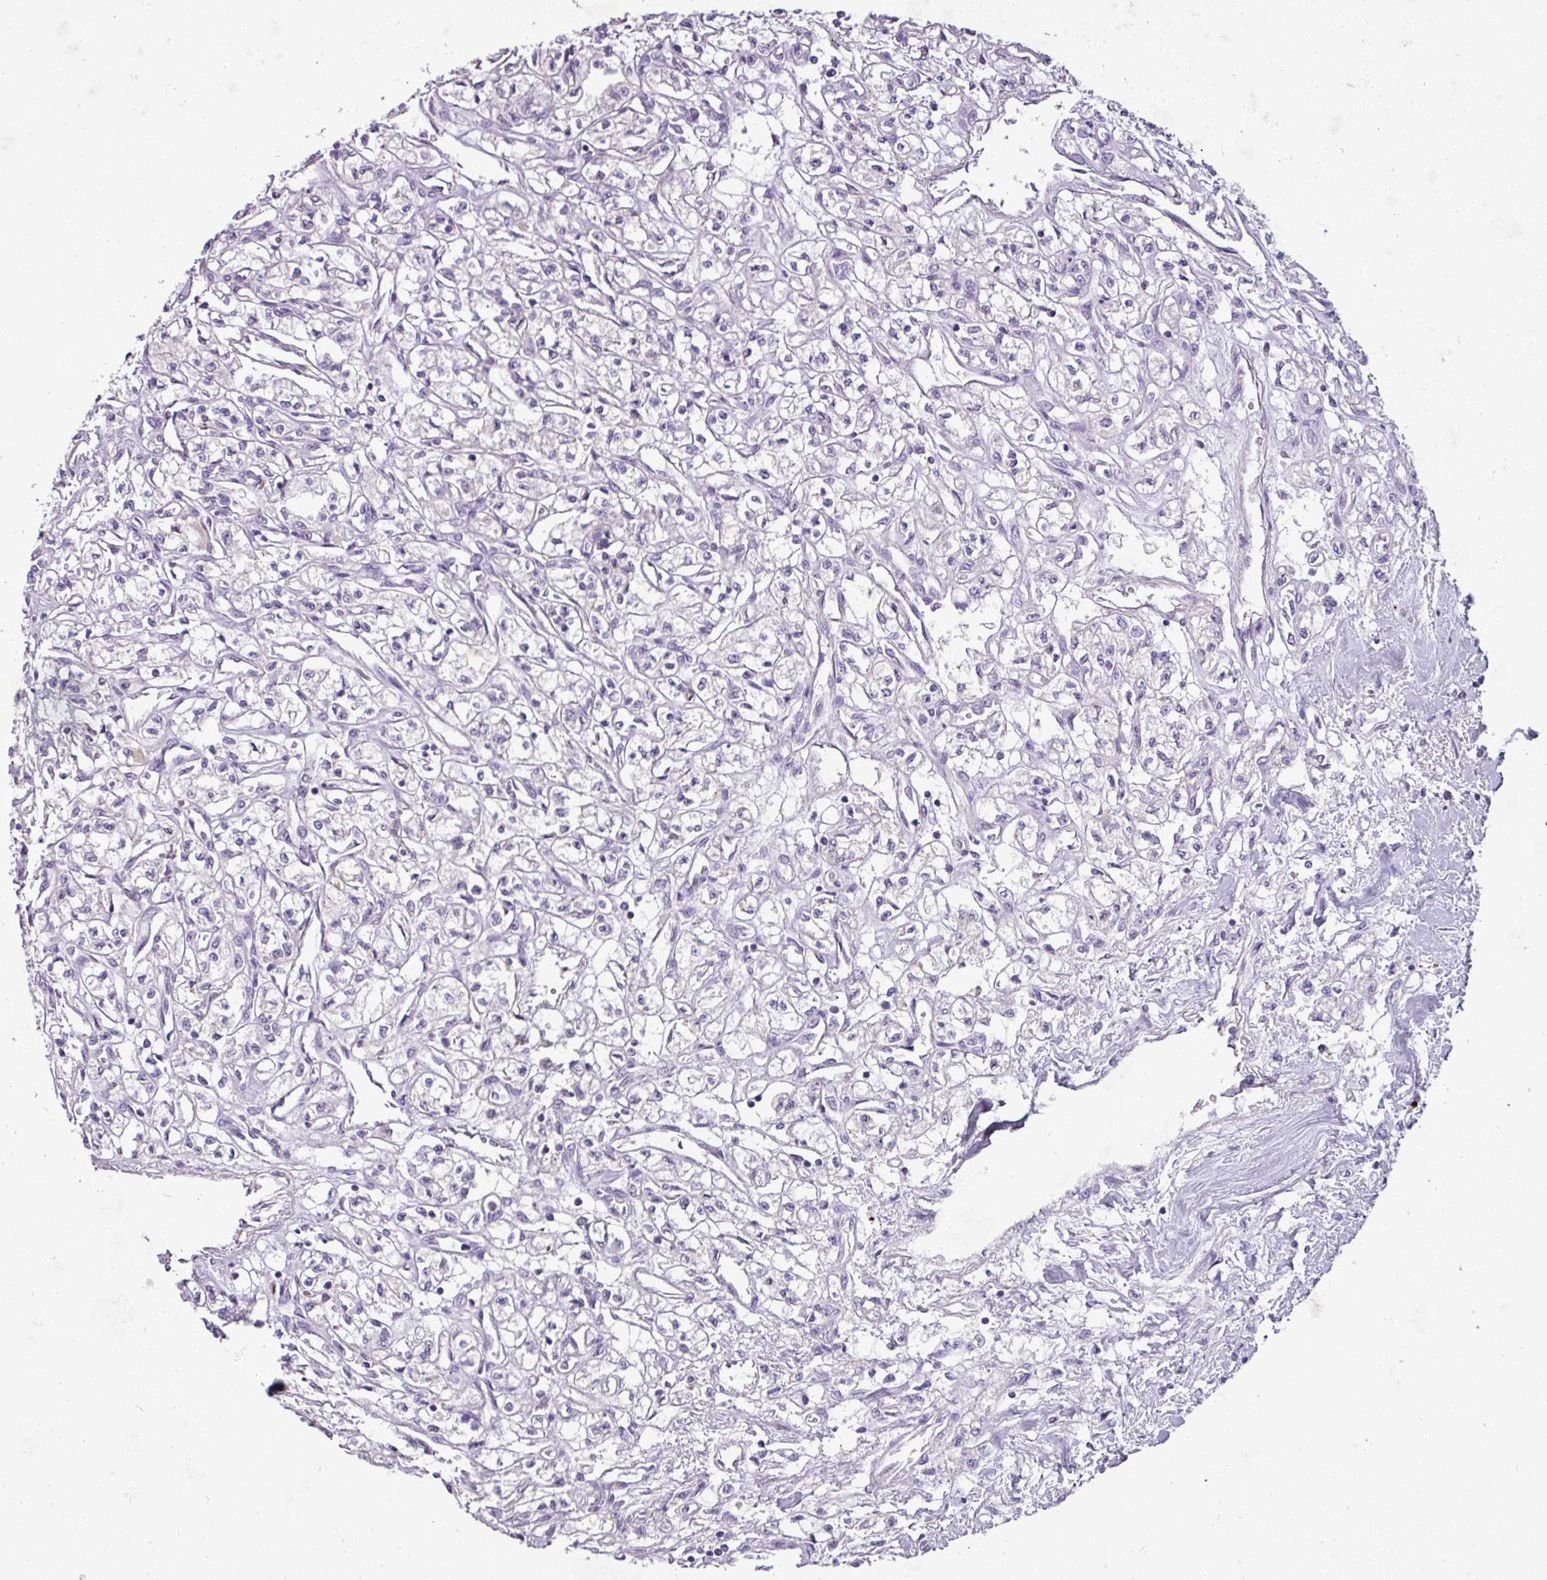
{"staining": {"intensity": "negative", "quantity": "none", "location": "none"}, "tissue": "renal cancer", "cell_type": "Tumor cells", "image_type": "cancer", "snomed": [{"axis": "morphology", "description": "Adenocarcinoma, NOS"}, {"axis": "topography", "description": "Kidney"}], "caption": "A high-resolution micrograph shows immunohistochemistry staining of renal cancer (adenocarcinoma), which displays no significant positivity in tumor cells. Nuclei are stained in blue.", "gene": "ZNF667", "patient": {"sex": "male", "age": 56}}